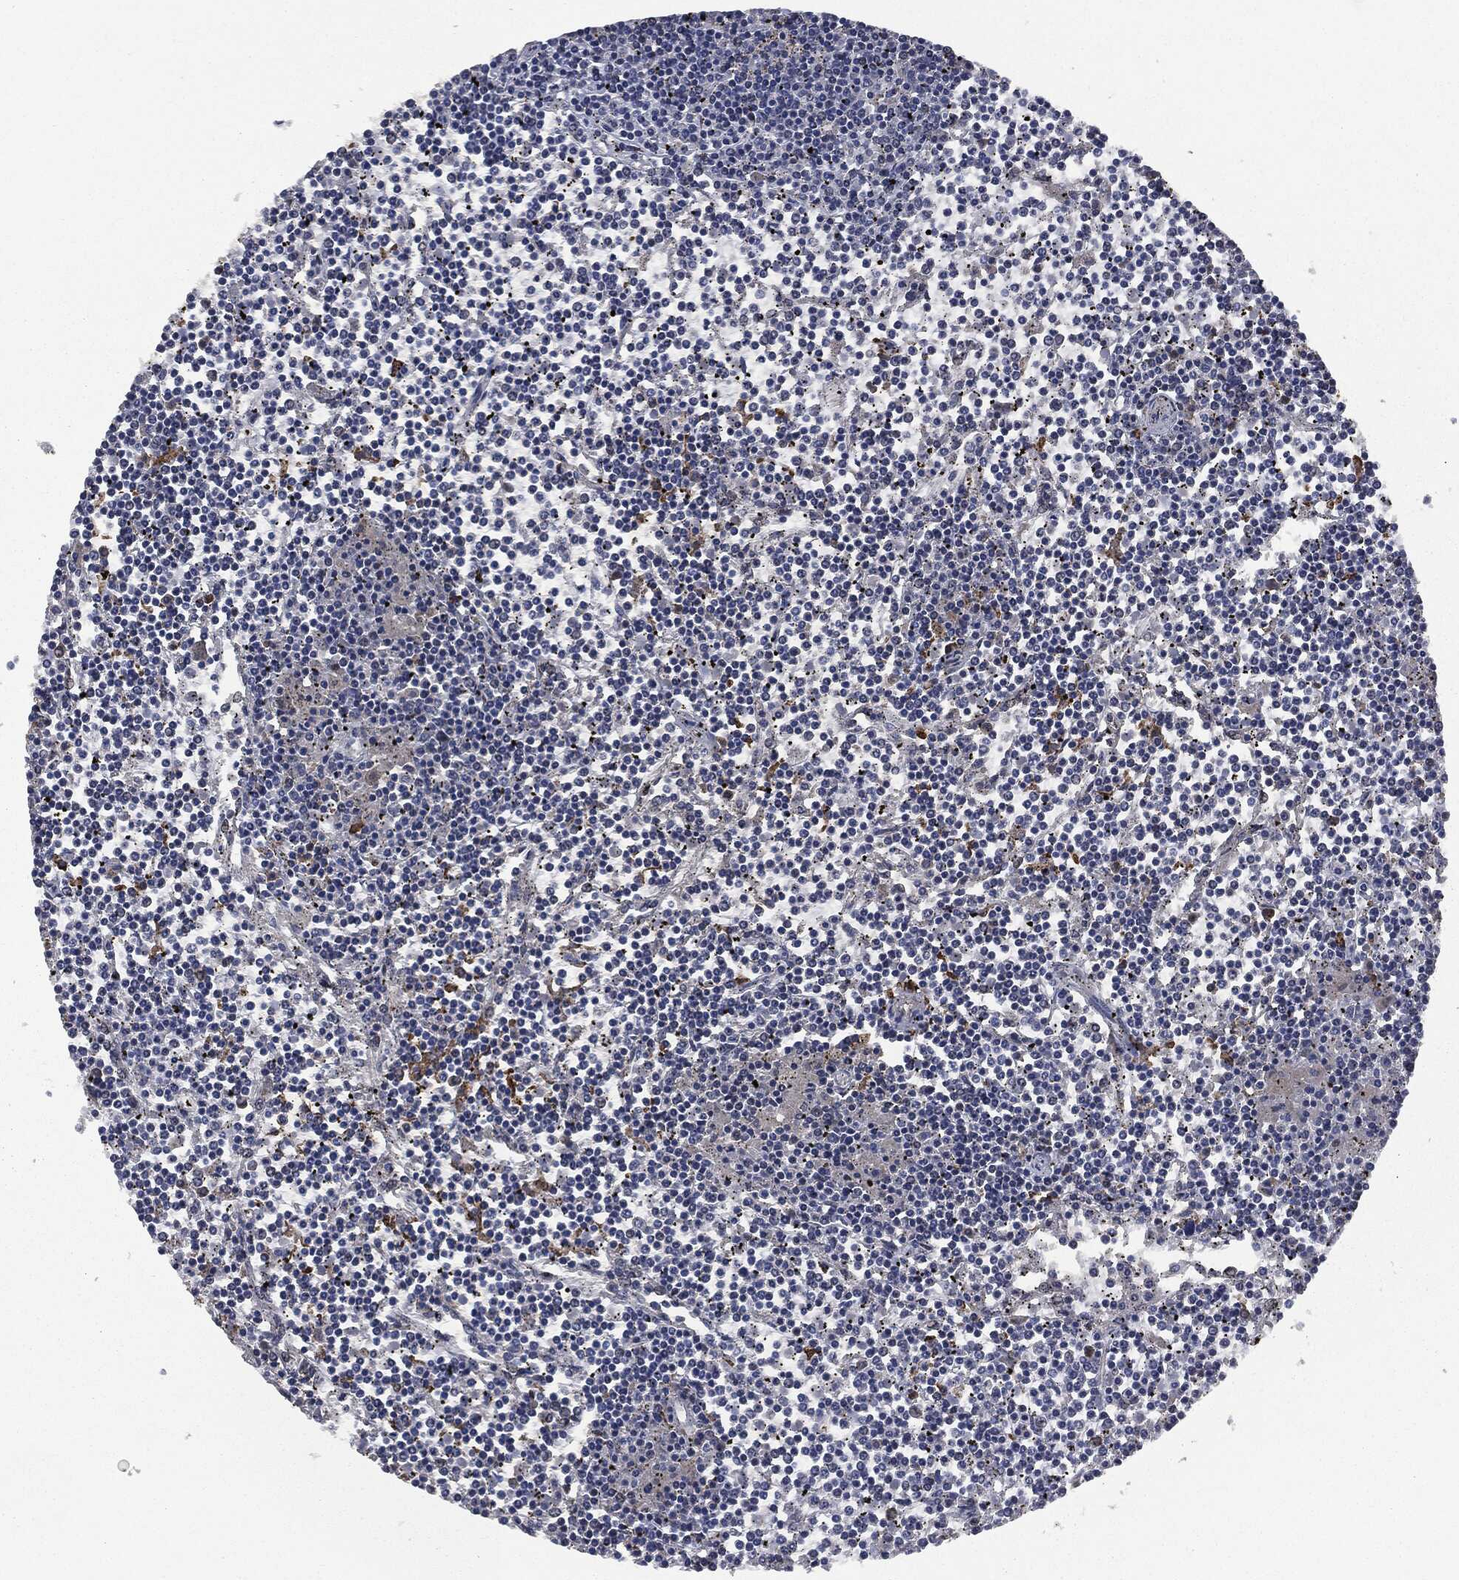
{"staining": {"intensity": "negative", "quantity": "none", "location": "none"}, "tissue": "lymphoma", "cell_type": "Tumor cells", "image_type": "cancer", "snomed": [{"axis": "morphology", "description": "Malignant lymphoma, non-Hodgkin's type, Low grade"}, {"axis": "topography", "description": "Spleen"}], "caption": "This is a image of IHC staining of low-grade malignant lymphoma, non-Hodgkin's type, which shows no expression in tumor cells.", "gene": "CRABP2", "patient": {"sex": "female", "age": 19}}